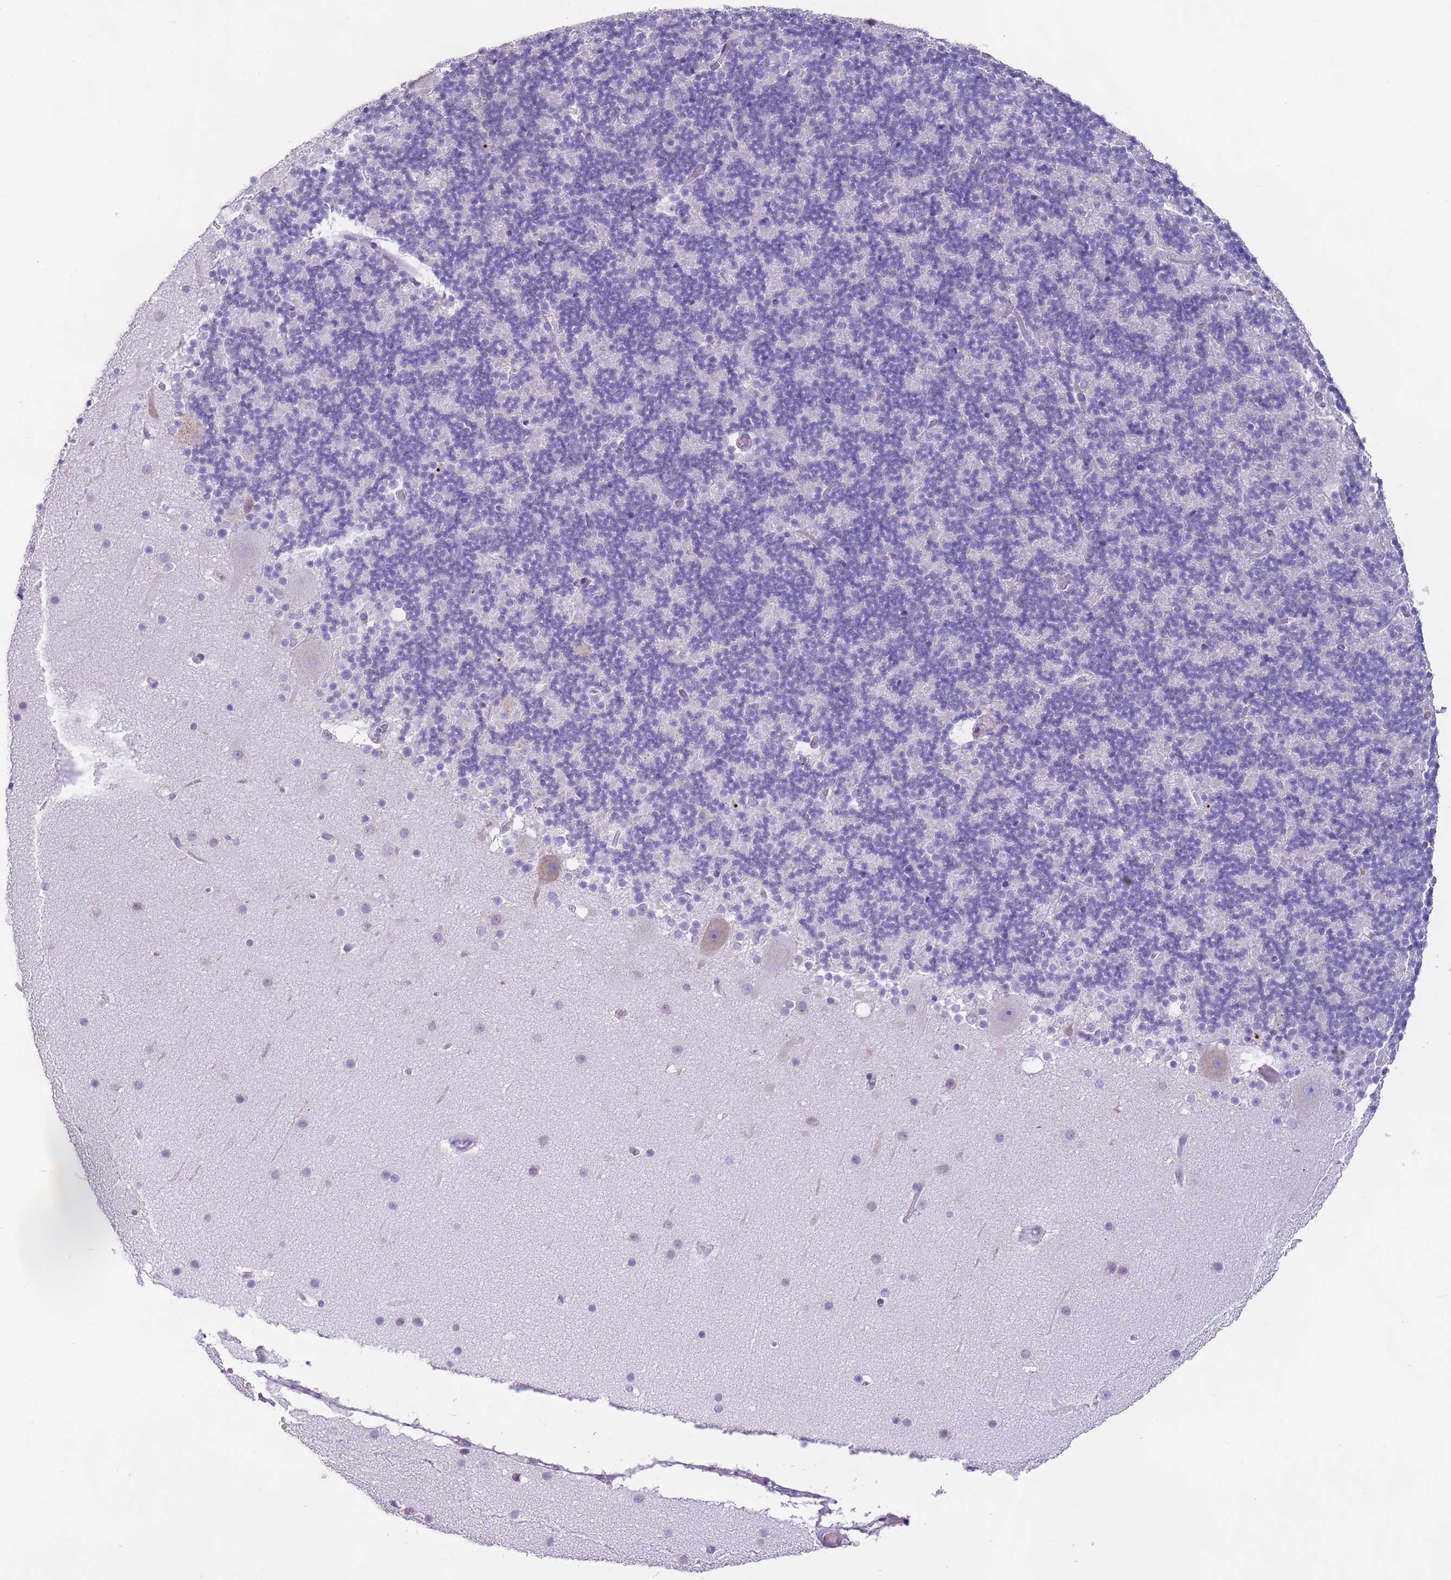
{"staining": {"intensity": "negative", "quantity": "none", "location": "none"}, "tissue": "cerebellum", "cell_type": "Cells in granular layer", "image_type": "normal", "snomed": [{"axis": "morphology", "description": "Normal tissue, NOS"}, {"axis": "topography", "description": "Cerebellum"}], "caption": "Photomicrograph shows no significant protein expression in cells in granular layer of unremarkable cerebellum. The staining was performed using DAB (3,3'-diaminobenzidine) to visualize the protein expression in brown, while the nuclei were stained in blue with hematoxylin (Magnification: 20x).", "gene": "HYOU1", "patient": {"sex": "male", "age": 57}}